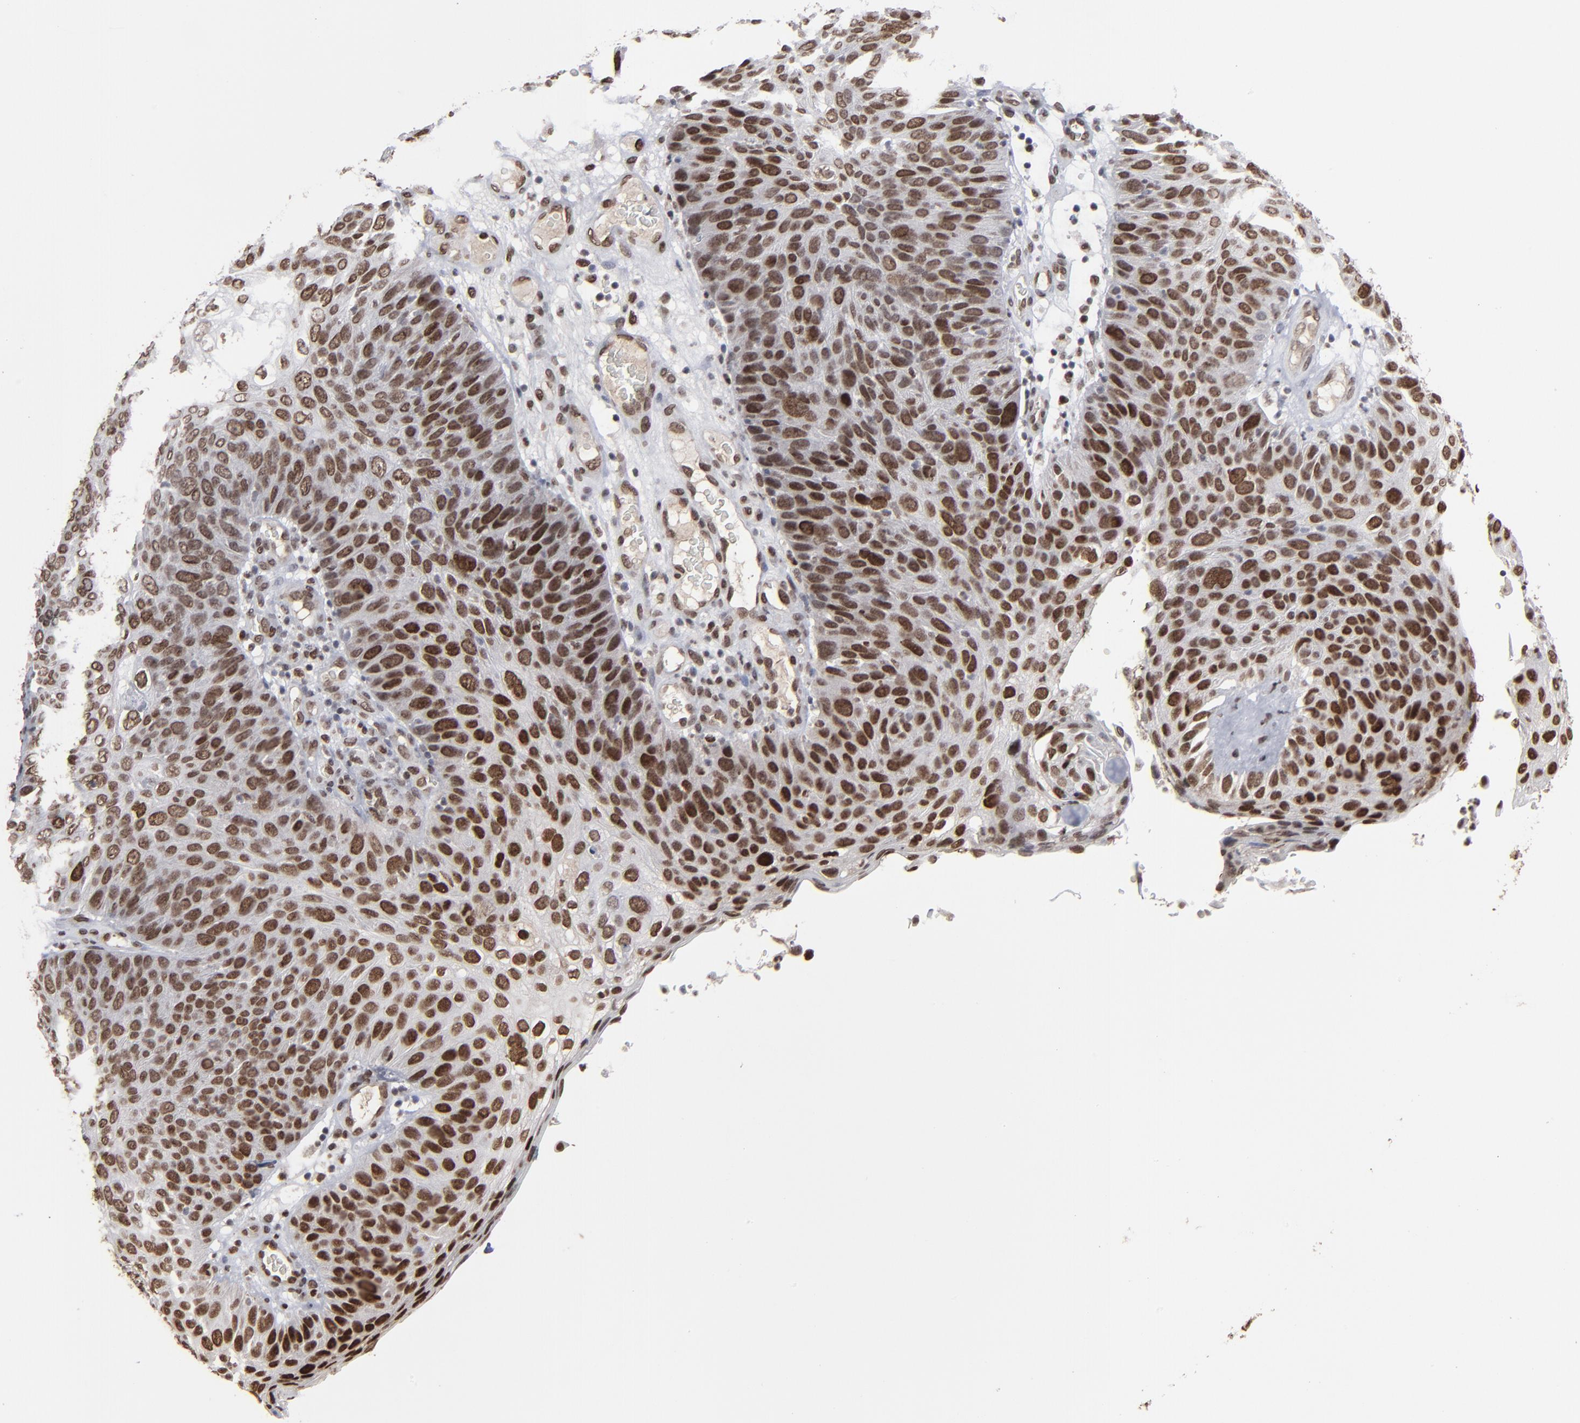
{"staining": {"intensity": "strong", "quantity": ">75%", "location": "nuclear"}, "tissue": "skin cancer", "cell_type": "Tumor cells", "image_type": "cancer", "snomed": [{"axis": "morphology", "description": "Squamous cell carcinoma, NOS"}, {"axis": "topography", "description": "Skin"}], "caption": "Strong nuclear expression is present in approximately >75% of tumor cells in skin cancer. The protein of interest is shown in brown color, while the nuclei are stained blue.", "gene": "BAZ1A", "patient": {"sex": "male", "age": 87}}